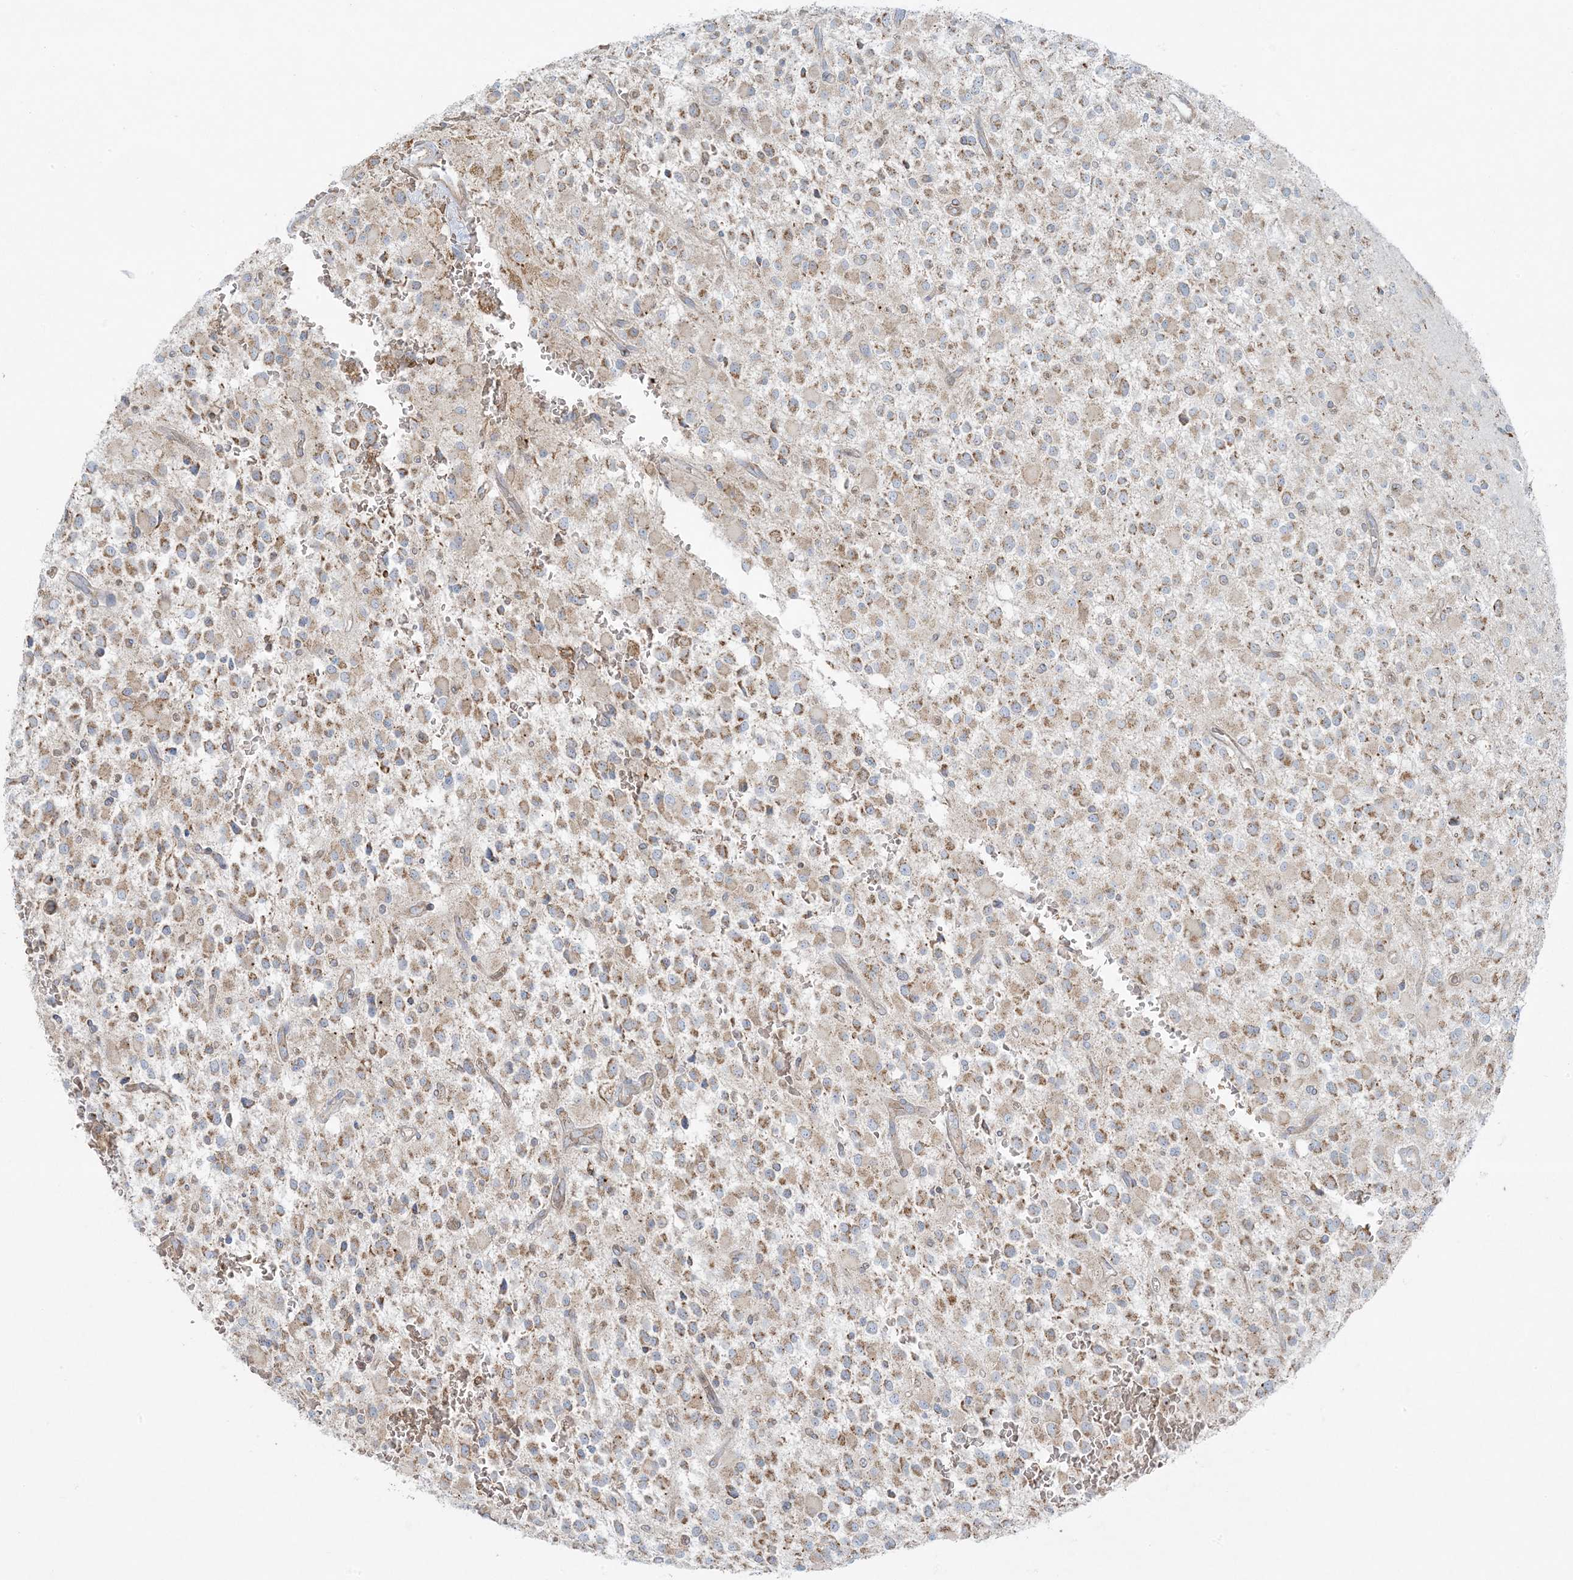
{"staining": {"intensity": "moderate", "quantity": "25%-75%", "location": "cytoplasmic/membranous"}, "tissue": "glioma", "cell_type": "Tumor cells", "image_type": "cancer", "snomed": [{"axis": "morphology", "description": "Glioma, malignant, High grade"}, {"axis": "topography", "description": "Brain"}], "caption": "There is medium levels of moderate cytoplasmic/membranous positivity in tumor cells of glioma, as demonstrated by immunohistochemical staining (brown color).", "gene": "PIK3R4", "patient": {"sex": "male", "age": 34}}